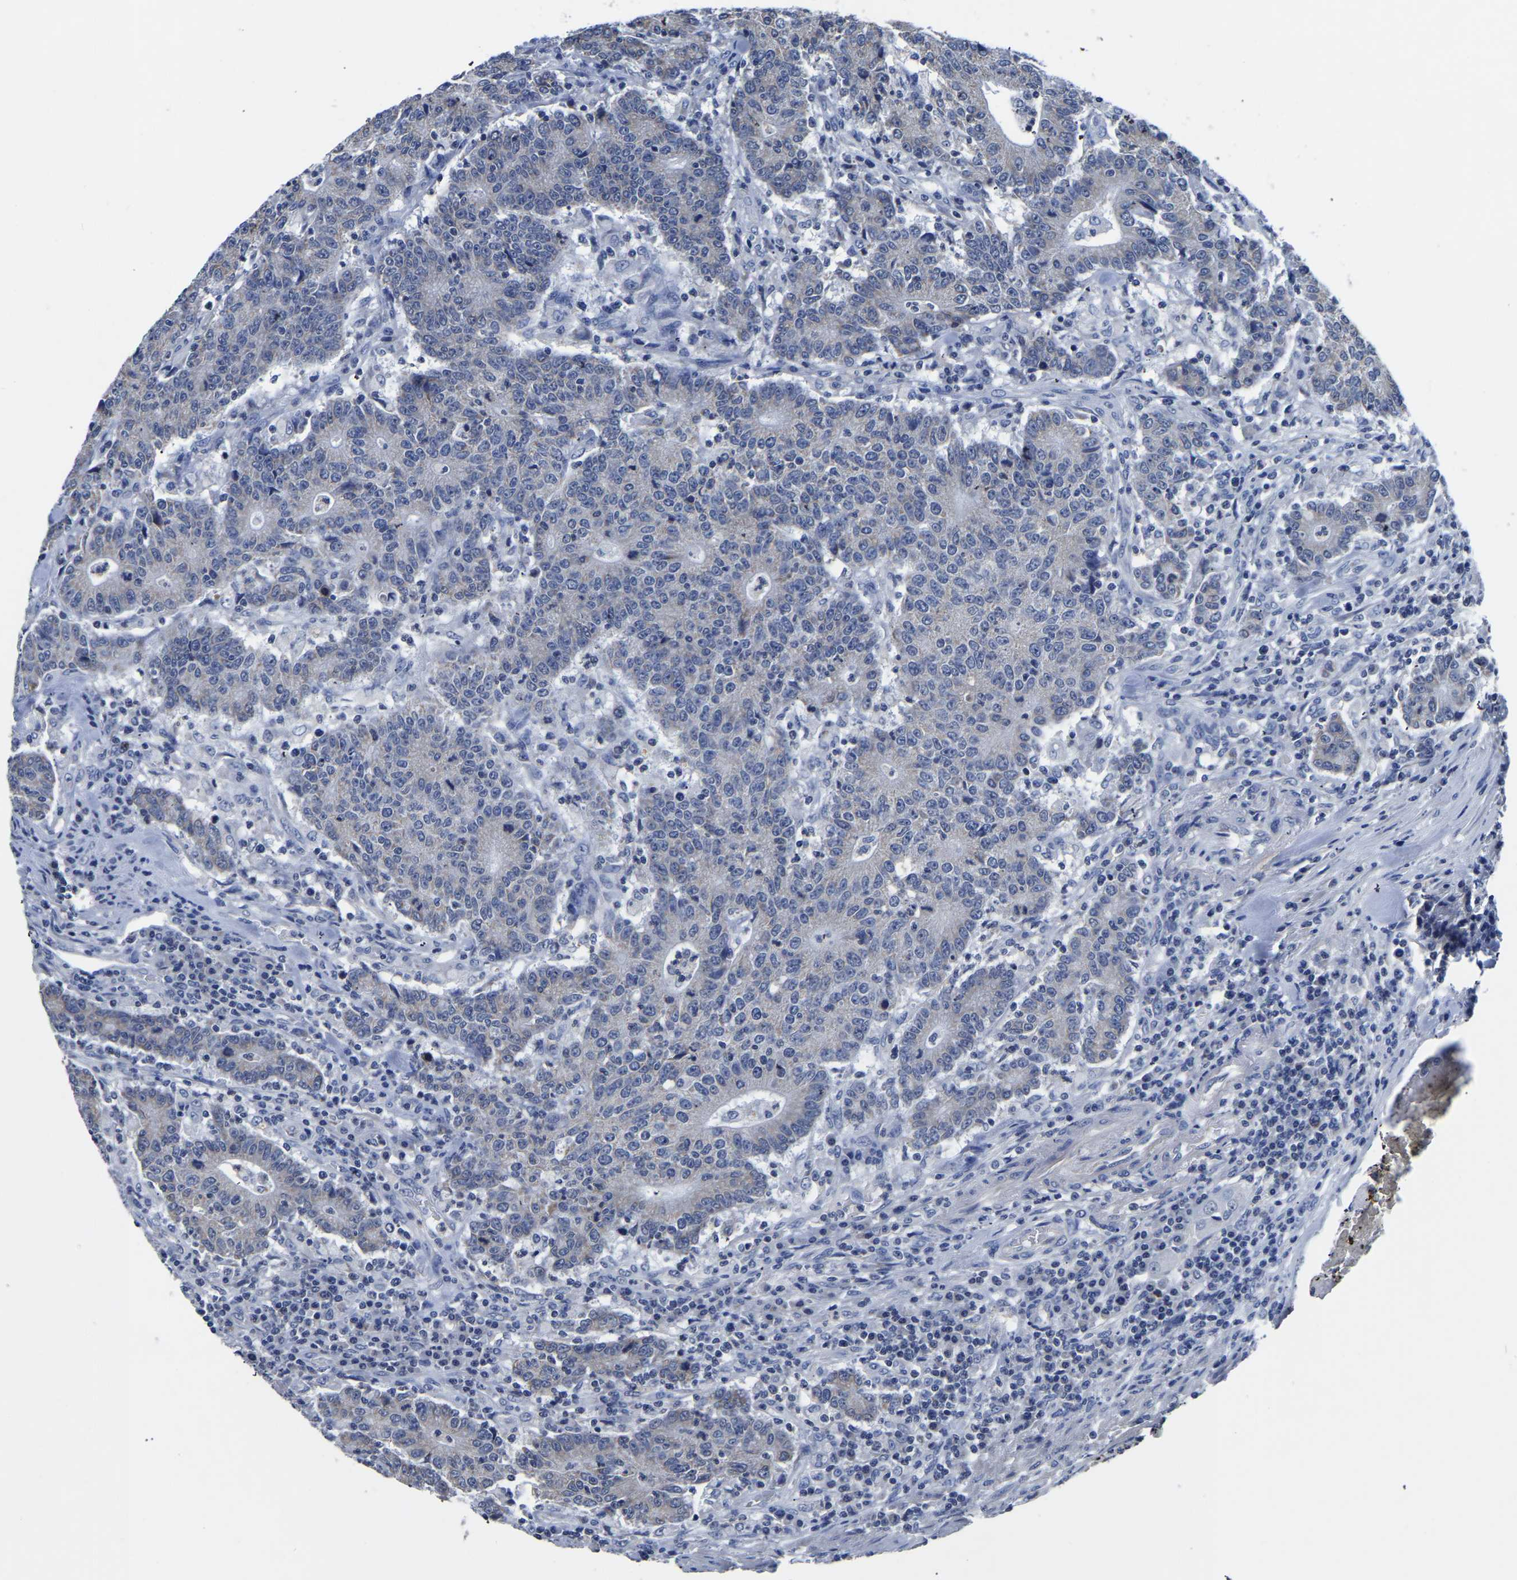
{"staining": {"intensity": "negative", "quantity": "none", "location": "none"}, "tissue": "colorectal cancer", "cell_type": "Tumor cells", "image_type": "cancer", "snomed": [{"axis": "morphology", "description": "Normal tissue, NOS"}, {"axis": "morphology", "description": "Adenocarcinoma, NOS"}, {"axis": "topography", "description": "Colon"}], "caption": "An immunohistochemistry (IHC) histopathology image of colorectal adenocarcinoma is shown. There is no staining in tumor cells of colorectal adenocarcinoma.", "gene": "FGD5", "patient": {"sex": "female", "age": 75}}